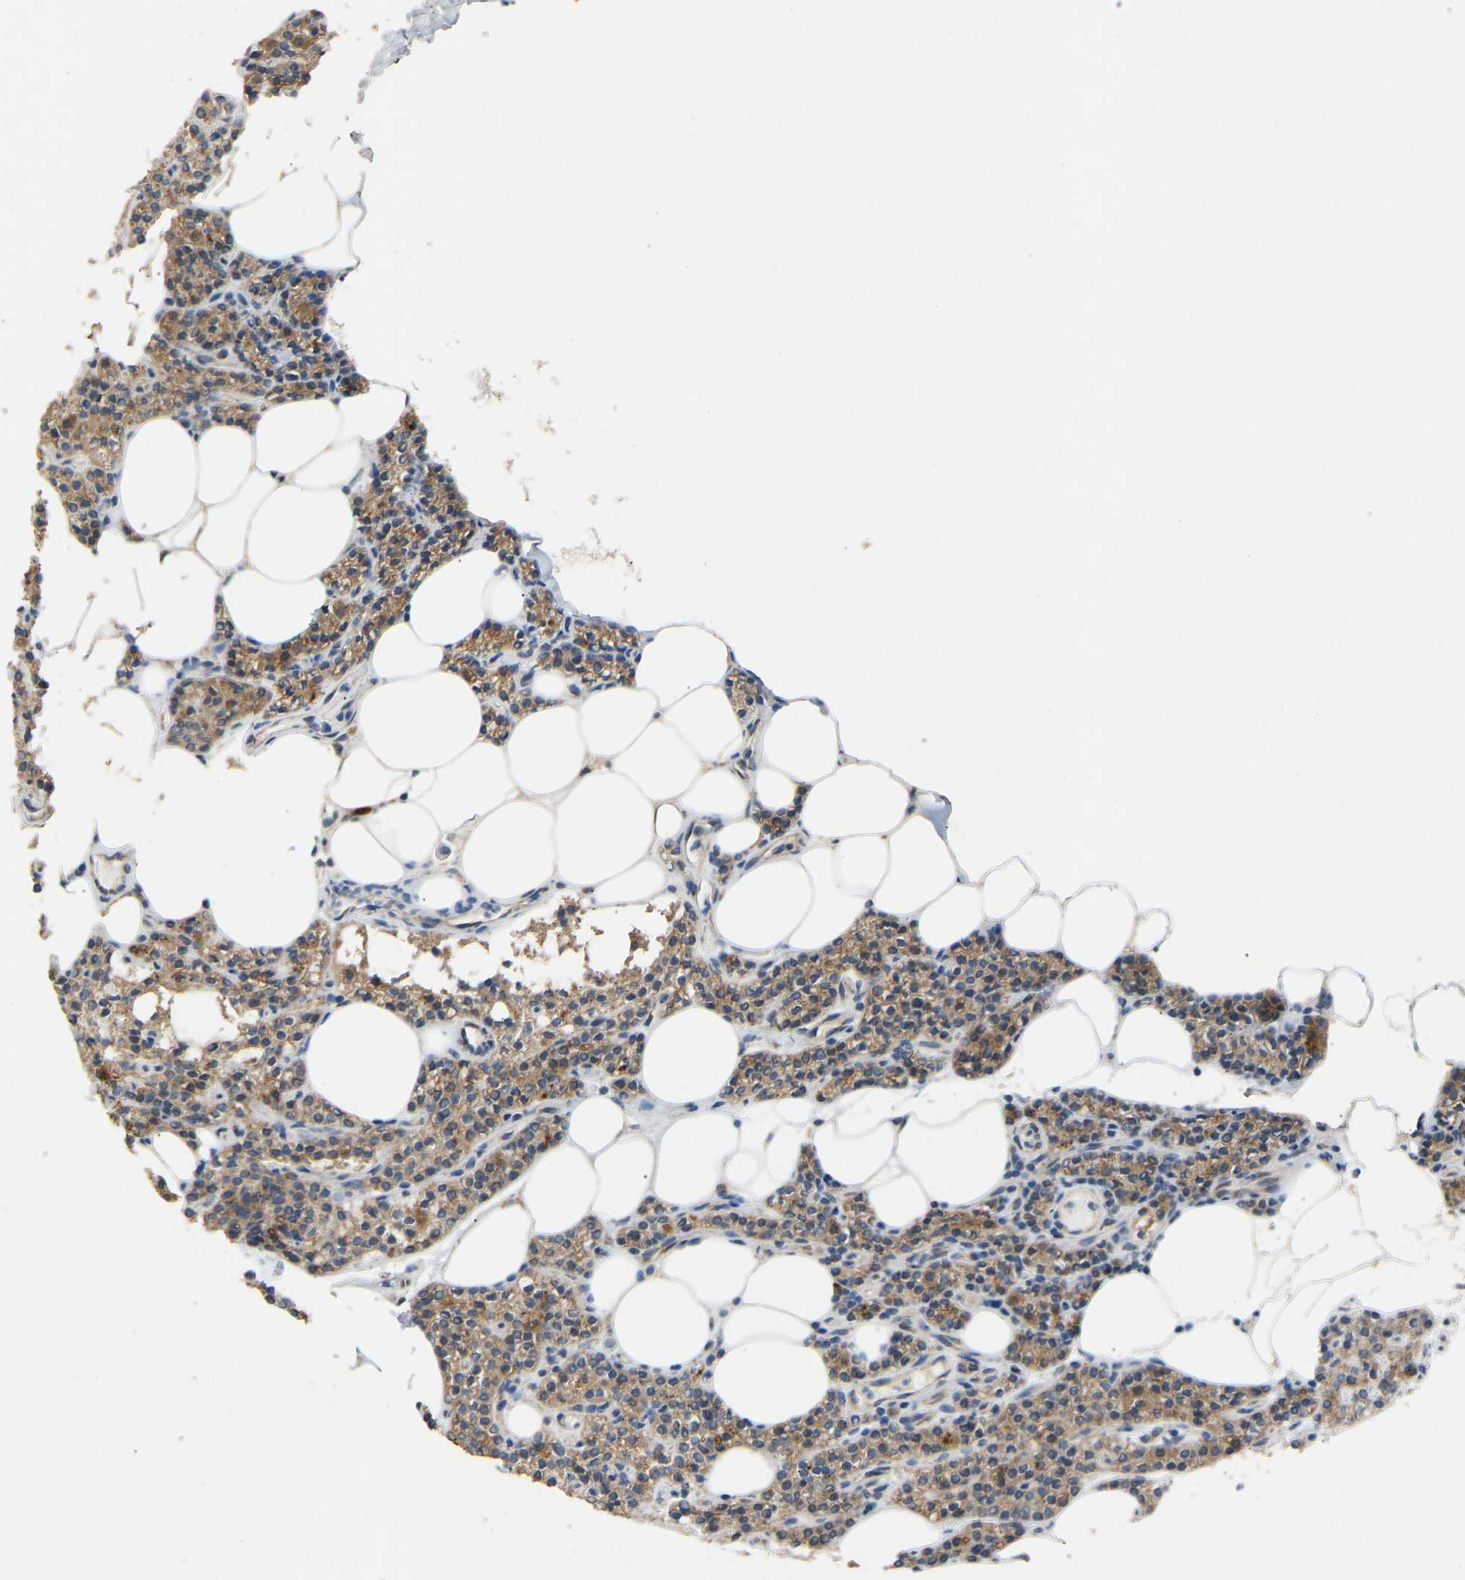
{"staining": {"intensity": "moderate", "quantity": ">75%", "location": "cytoplasmic/membranous"}, "tissue": "parathyroid gland", "cell_type": "Glandular cells", "image_type": "normal", "snomed": [{"axis": "morphology", "description": "Normal tissue, NOS"}, {"axis": "morphology", "description": "Adenoma, NOS"}, {"axis": "topography", "description": "Parathyroid gland"}], "caption": "Protein analysis of benign parathyroid gland shows moderate cytoplasmic/membranous positivity in approximately >75% of glandular cells. (Stains: DAB (3,3'-diaminobenzidine) in brown, nuclei in blue, Microscopy: brightfield microscopy at high magnification).", "gene": "RGP1", "patient": {"sex": "female", "age": 70}}